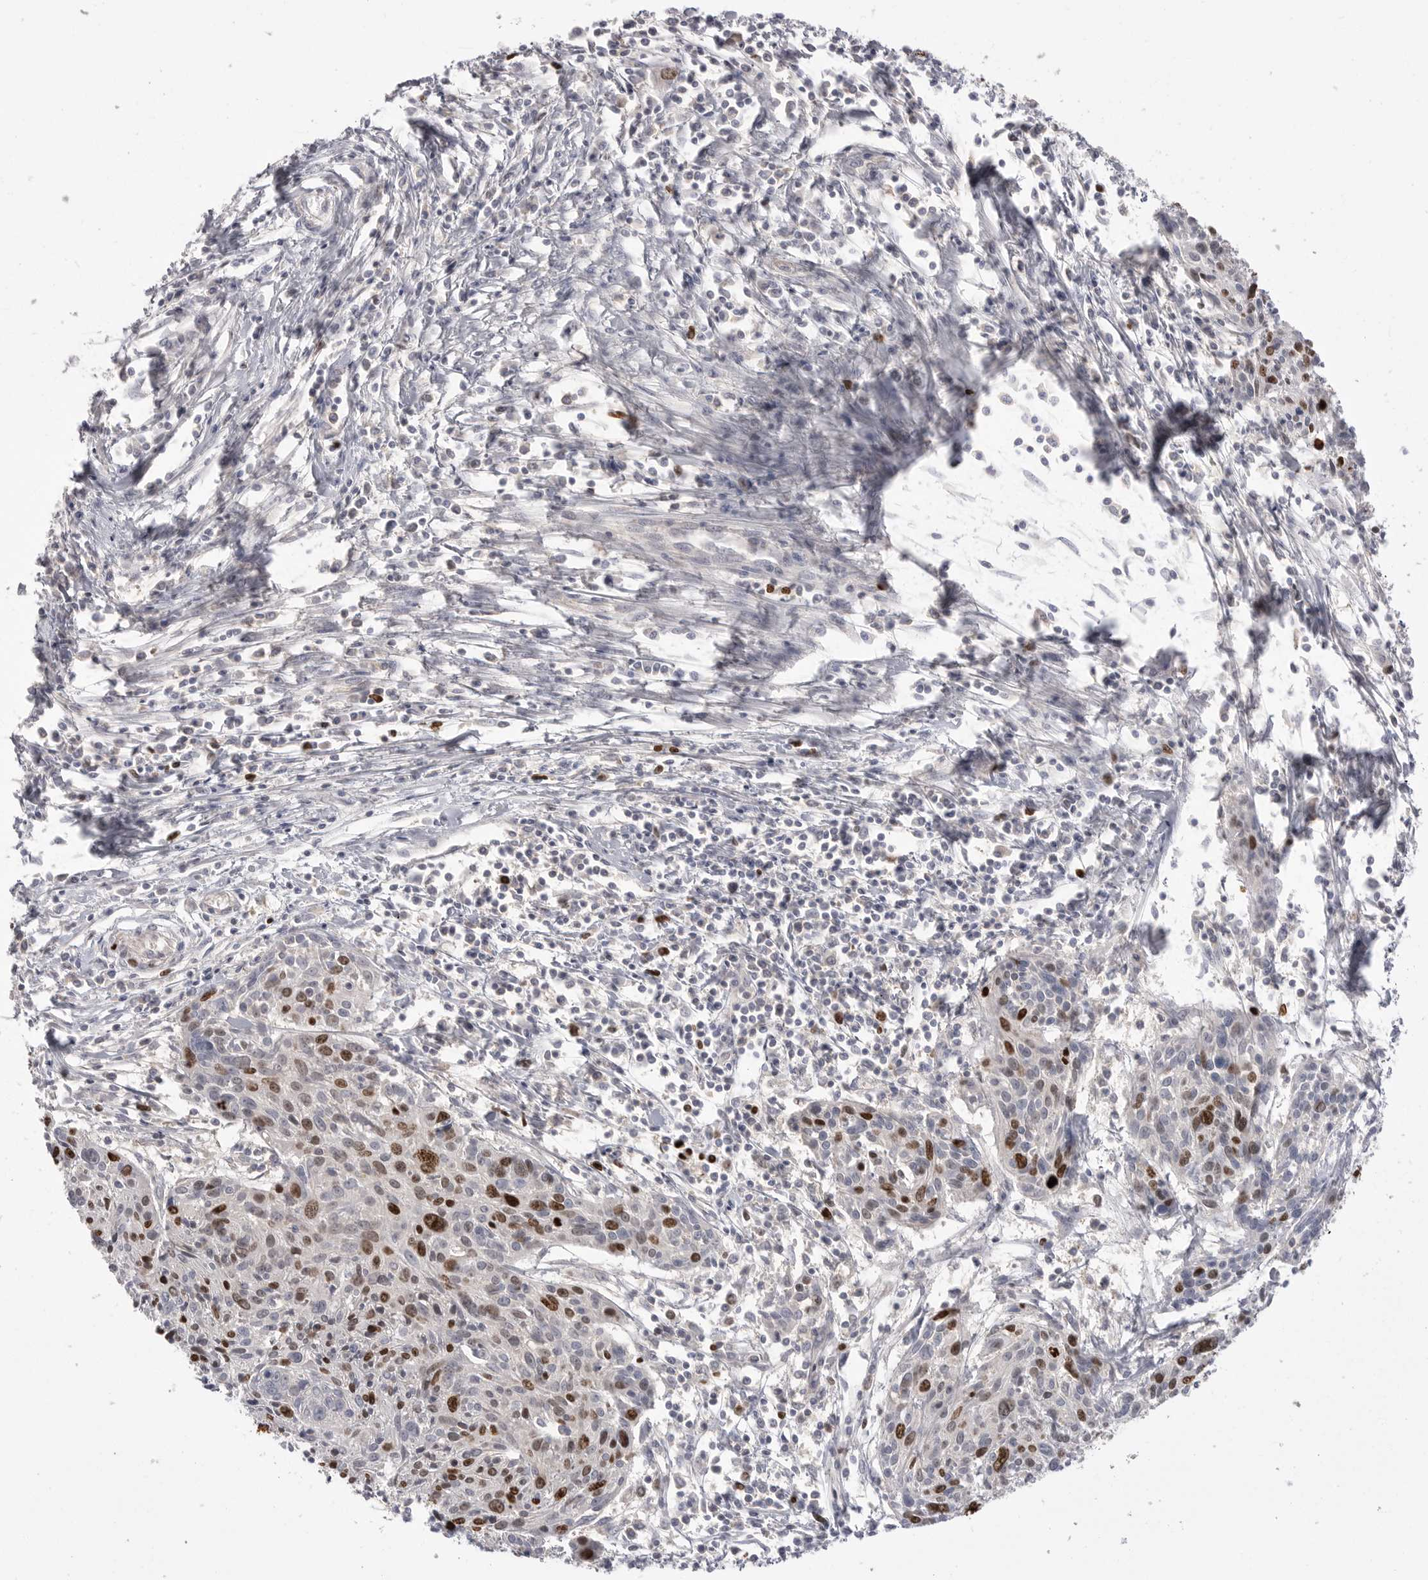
{"staining": {"intensity": "strong", "quantity": "<25%", "location": "nuclear"}, "tissue": "cervical cancer", "cell_type": "Tumor cells", "image_type": "cancer", "snomed": [{"axis": "morphology", "description": "Squamous cell carcinoma, NOS"}, {"axis": "topography", "description": "Cervix"}], "caption": "IHC staining of cervical squamous cell carcinoma, which exhibits medium levels of strong nuclear expression in about <25% of tumor cells indicating strong nuclear protein staining. The staining was performed using DAB (3,3'-diaminobenzidine) (brown) for protein detection and nuclei were counterstained in hematoxylin (blue).", "gene": "TOP2A", "patient": {"sex": "female", "age": 51}}